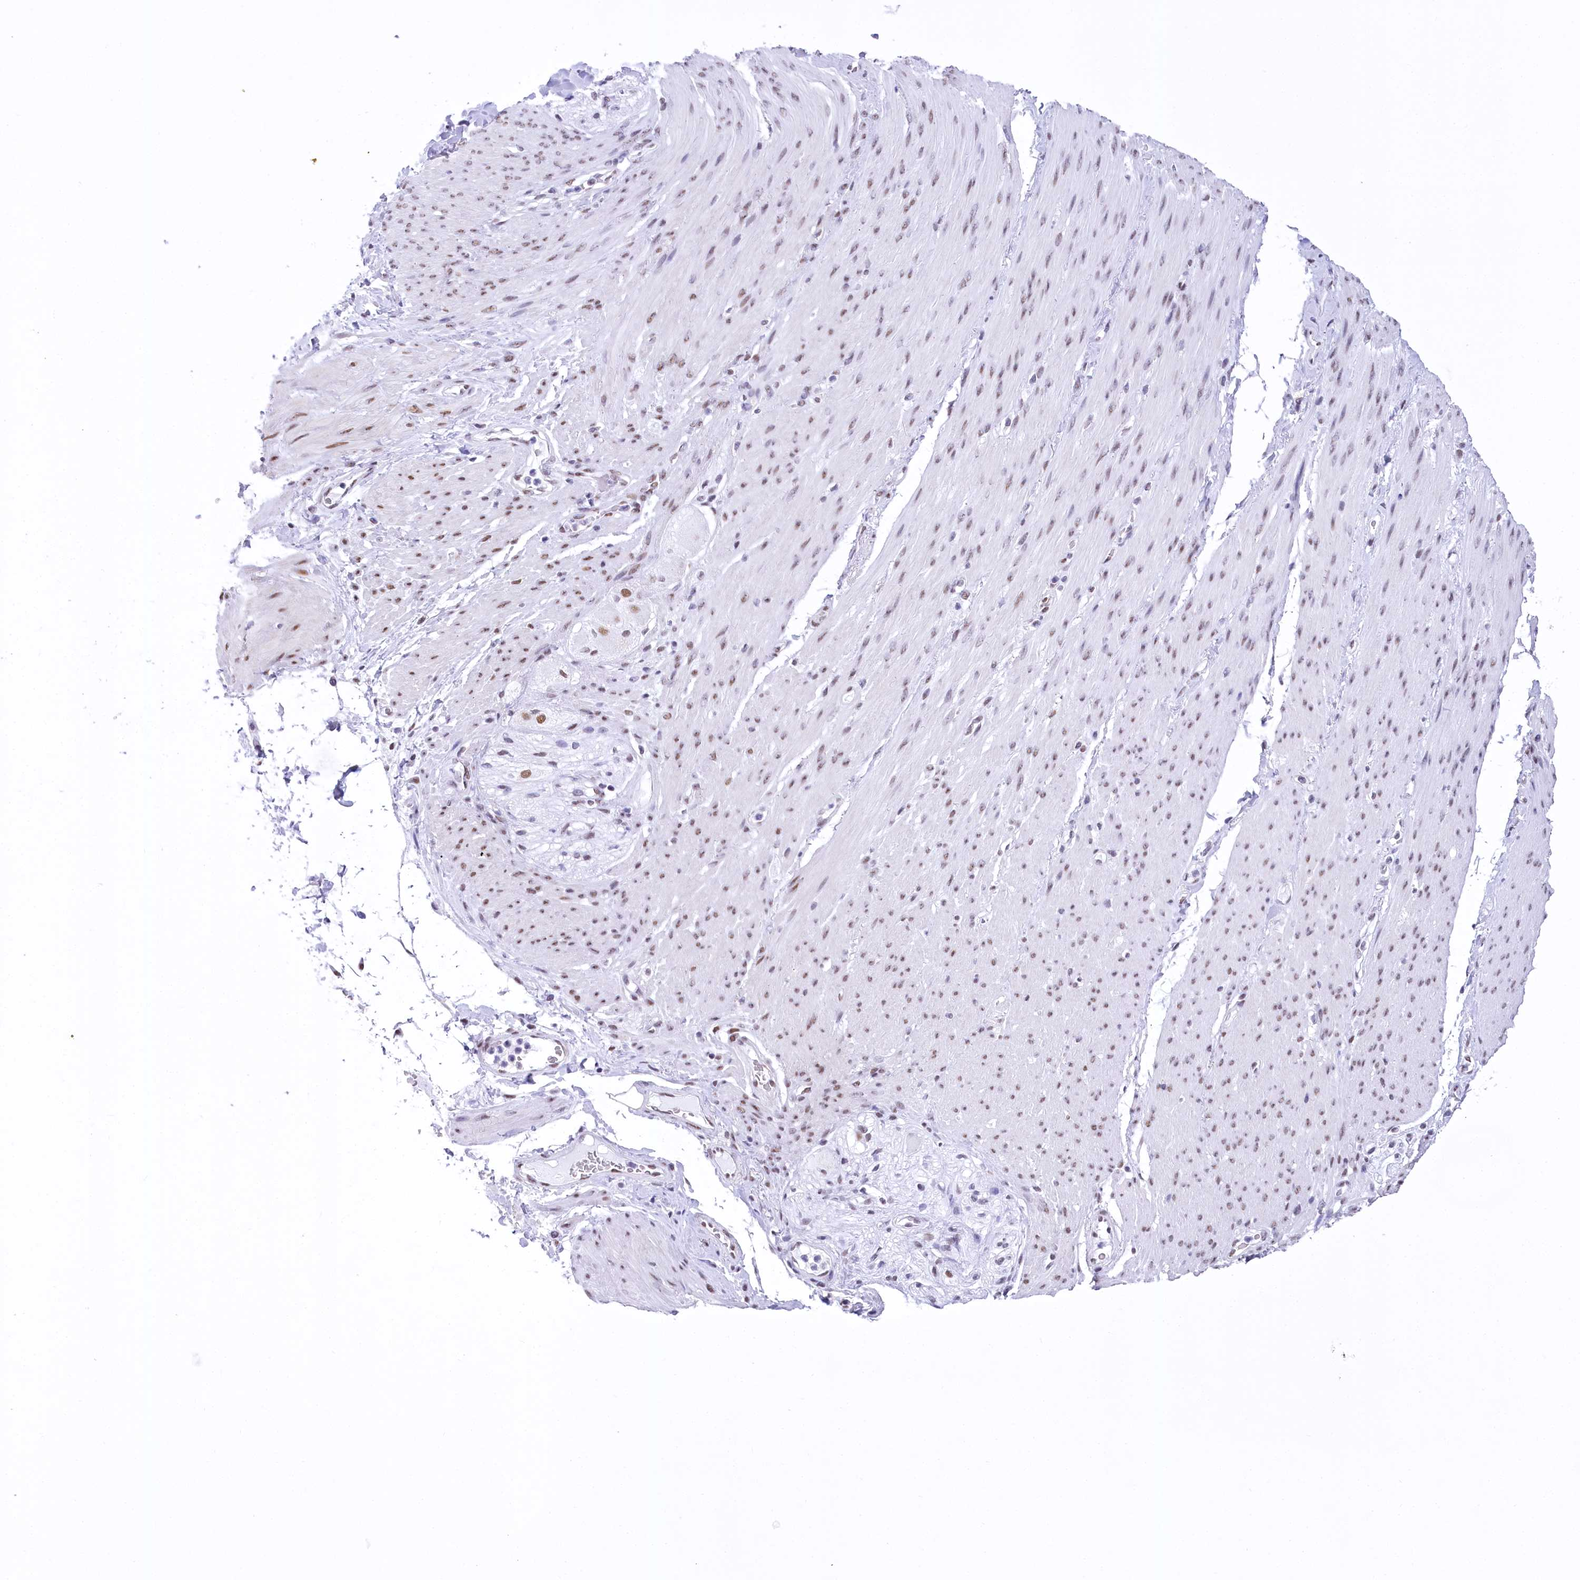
{"staining": {"intensity": "negative", "quantity": "none", "location": "none"}, "tissue": "adipose tissue", "cell_type": "Adipocytes", "image_type": "normal", "snomed": [{"axis": "morphology", "description": "Normal tissue, NOS"}, {"axis": "topography", "description": "Colon"}, {"axis": "topography", "description": "Peripheral nerve tissue"}], "caption": "Immunohistochemistry (IHC) micrograph of normal adipose tissue: human adipose tissue stained with DAB reveals no significant protein expression in adipocytes.", "gene": "HNRNPA0", "patient": {"sex": "female", "age": 61}}